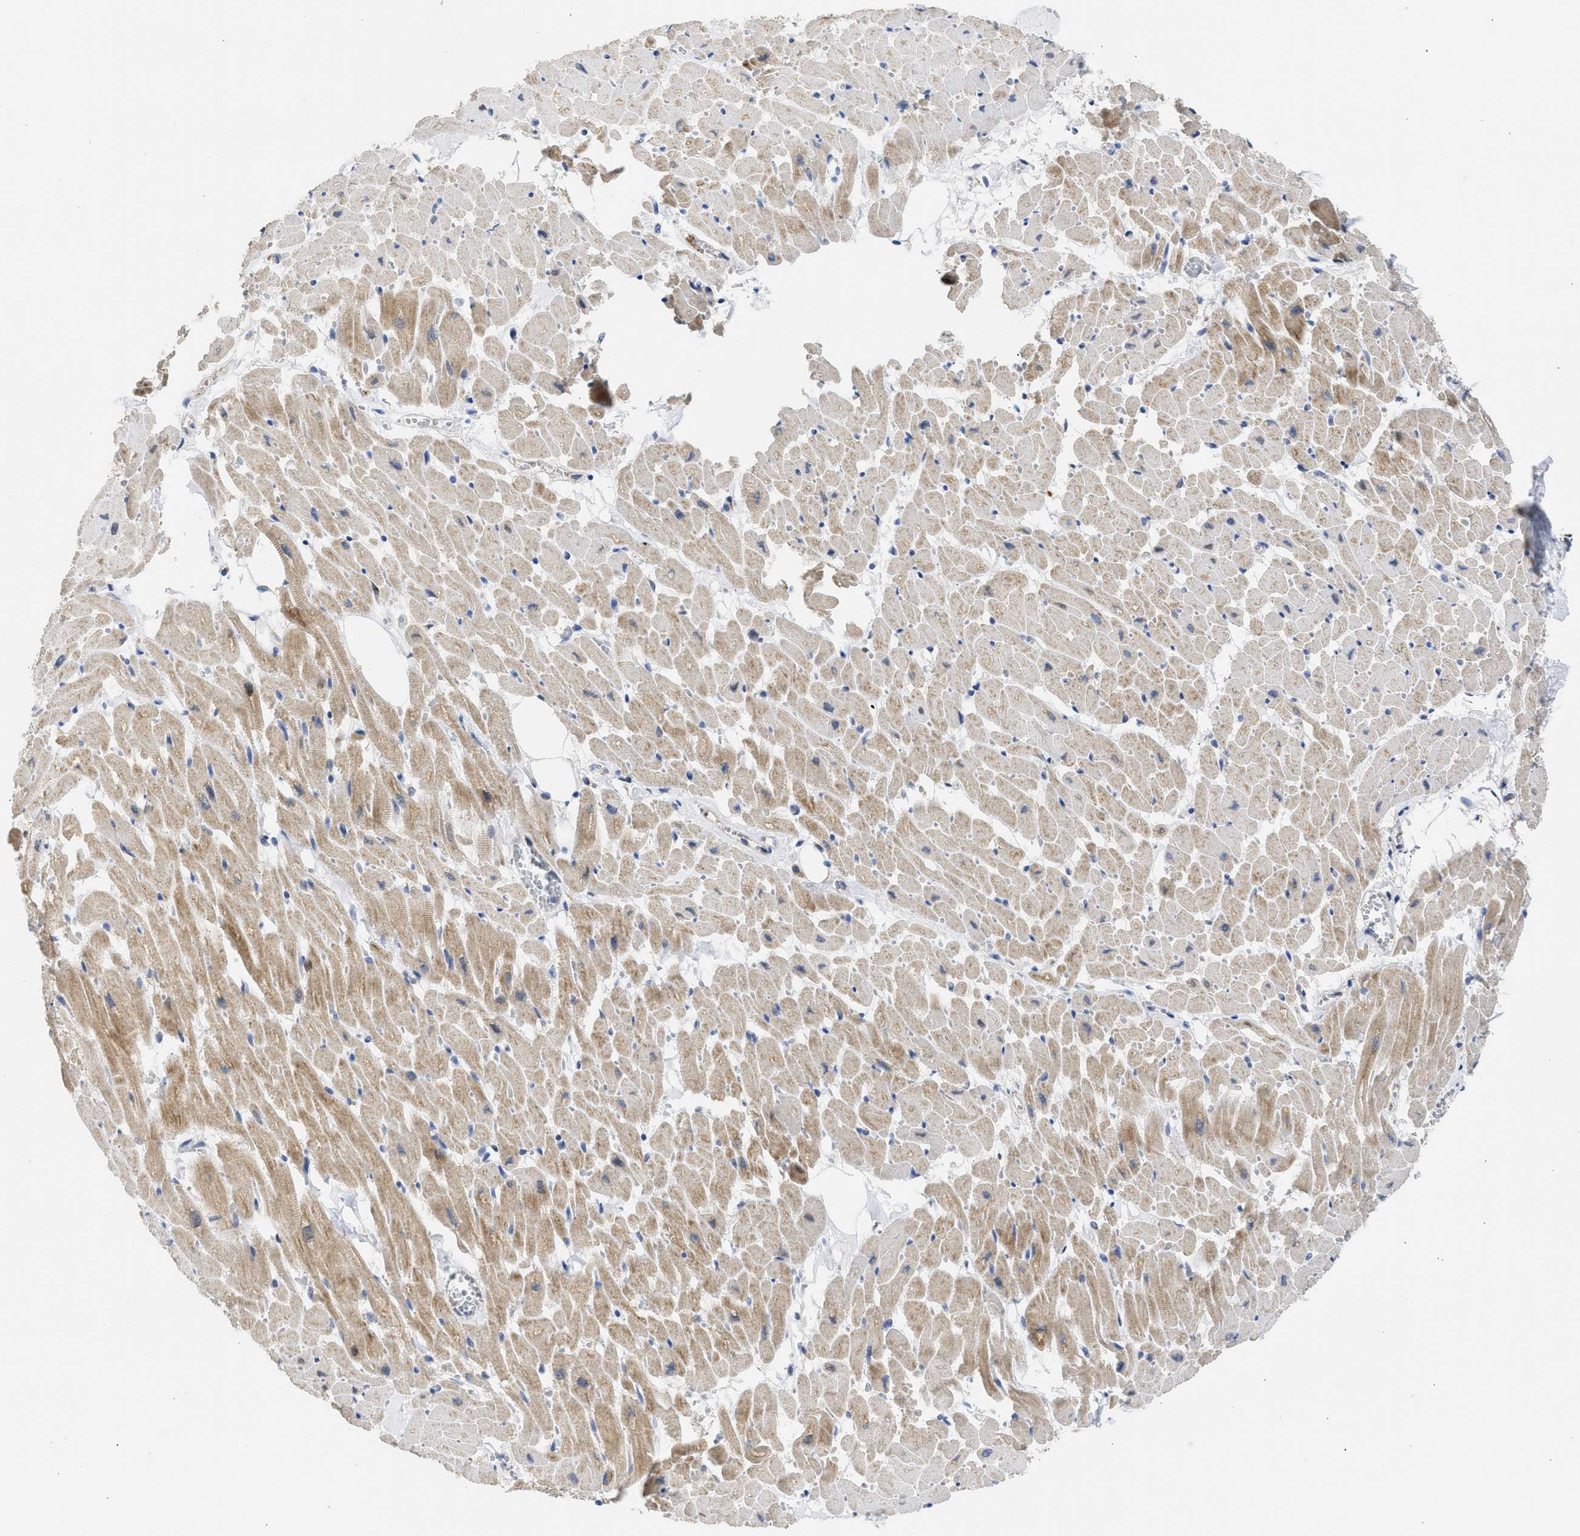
{"staining": {"intensity": "weak", "quantity": ">75%", "location": "cytoplasmic/membranous"}, "tissue": "heart muscle", "cell_type": "Cardiomyocytes", "image_type": "normal", "snomed": [{"axis": "morphology", "description": "Normal tissue, NOS"}, {"axis": "topography", "description": "Heart"}], "caption": "About >75% of cardiomyocytes in benign heart muscle display weak cytoplasmic/membranous protein staining as visualized by brown immunohistochemical staining.", "gene": "TMED1", "patient": {"sex": "female", "age": 19}}